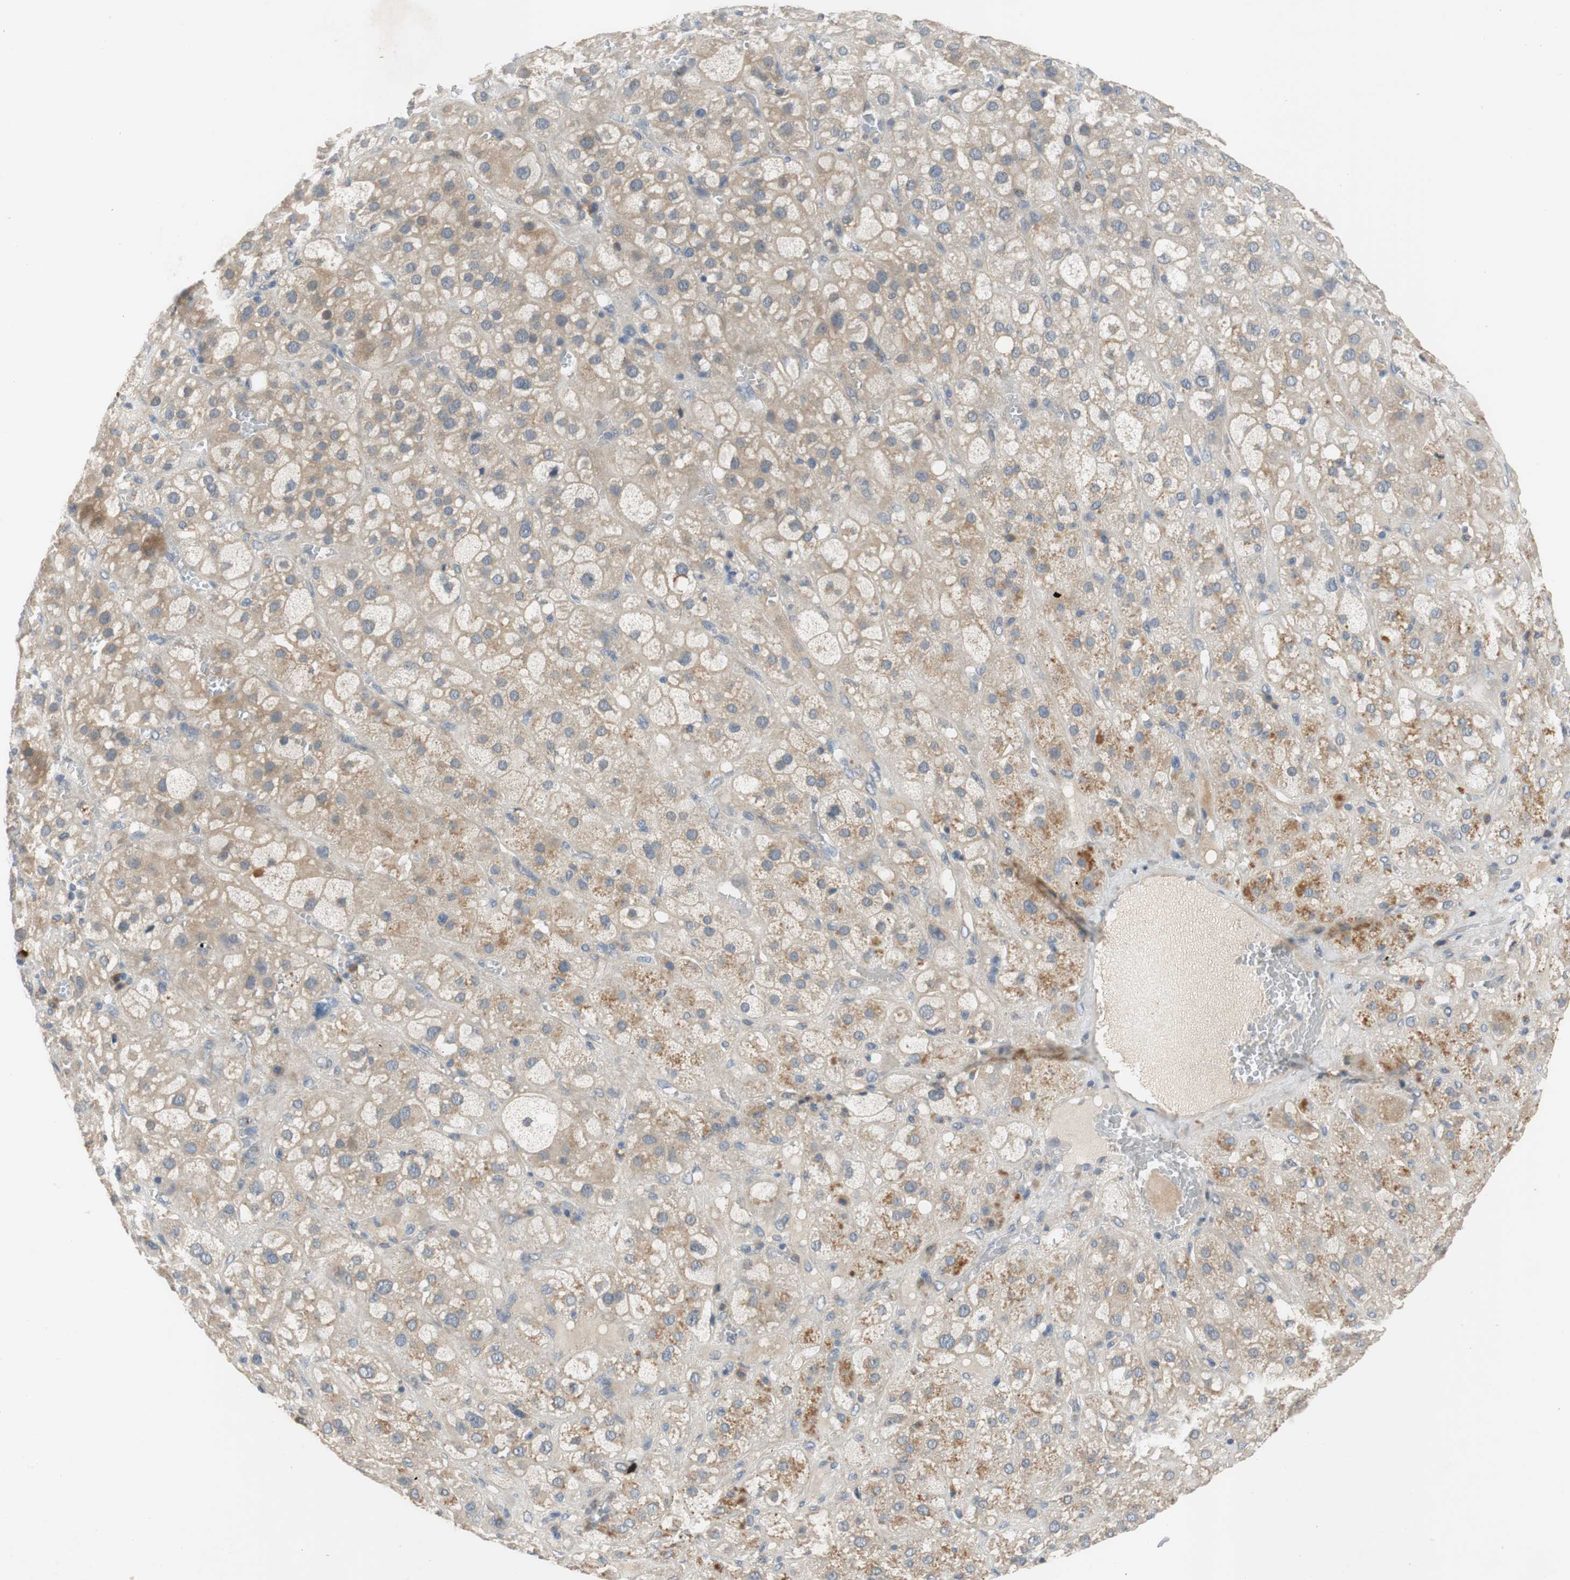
{"staining": {"intensity": "weak", "quantity": "25%-75%", "location": "cytoplasmic/membranous"}, "tissue": "adrenal gland", "cell_type": "Glandular cells", "image_type": "normal", "snomed": [{"axis": "morphology", "description": "Normal tissue, NOS"}, {"axis": "topography", "description": "Adrenal gland"}], "caption": "Human adrenal gland stained for a protein (brown) demonstrates weak cytoplasmic/membranous positive positivity in about 25%-75% of glandular cells.", "gene": "COL12A1", "patient": {"sex": "female", "age": 47}}